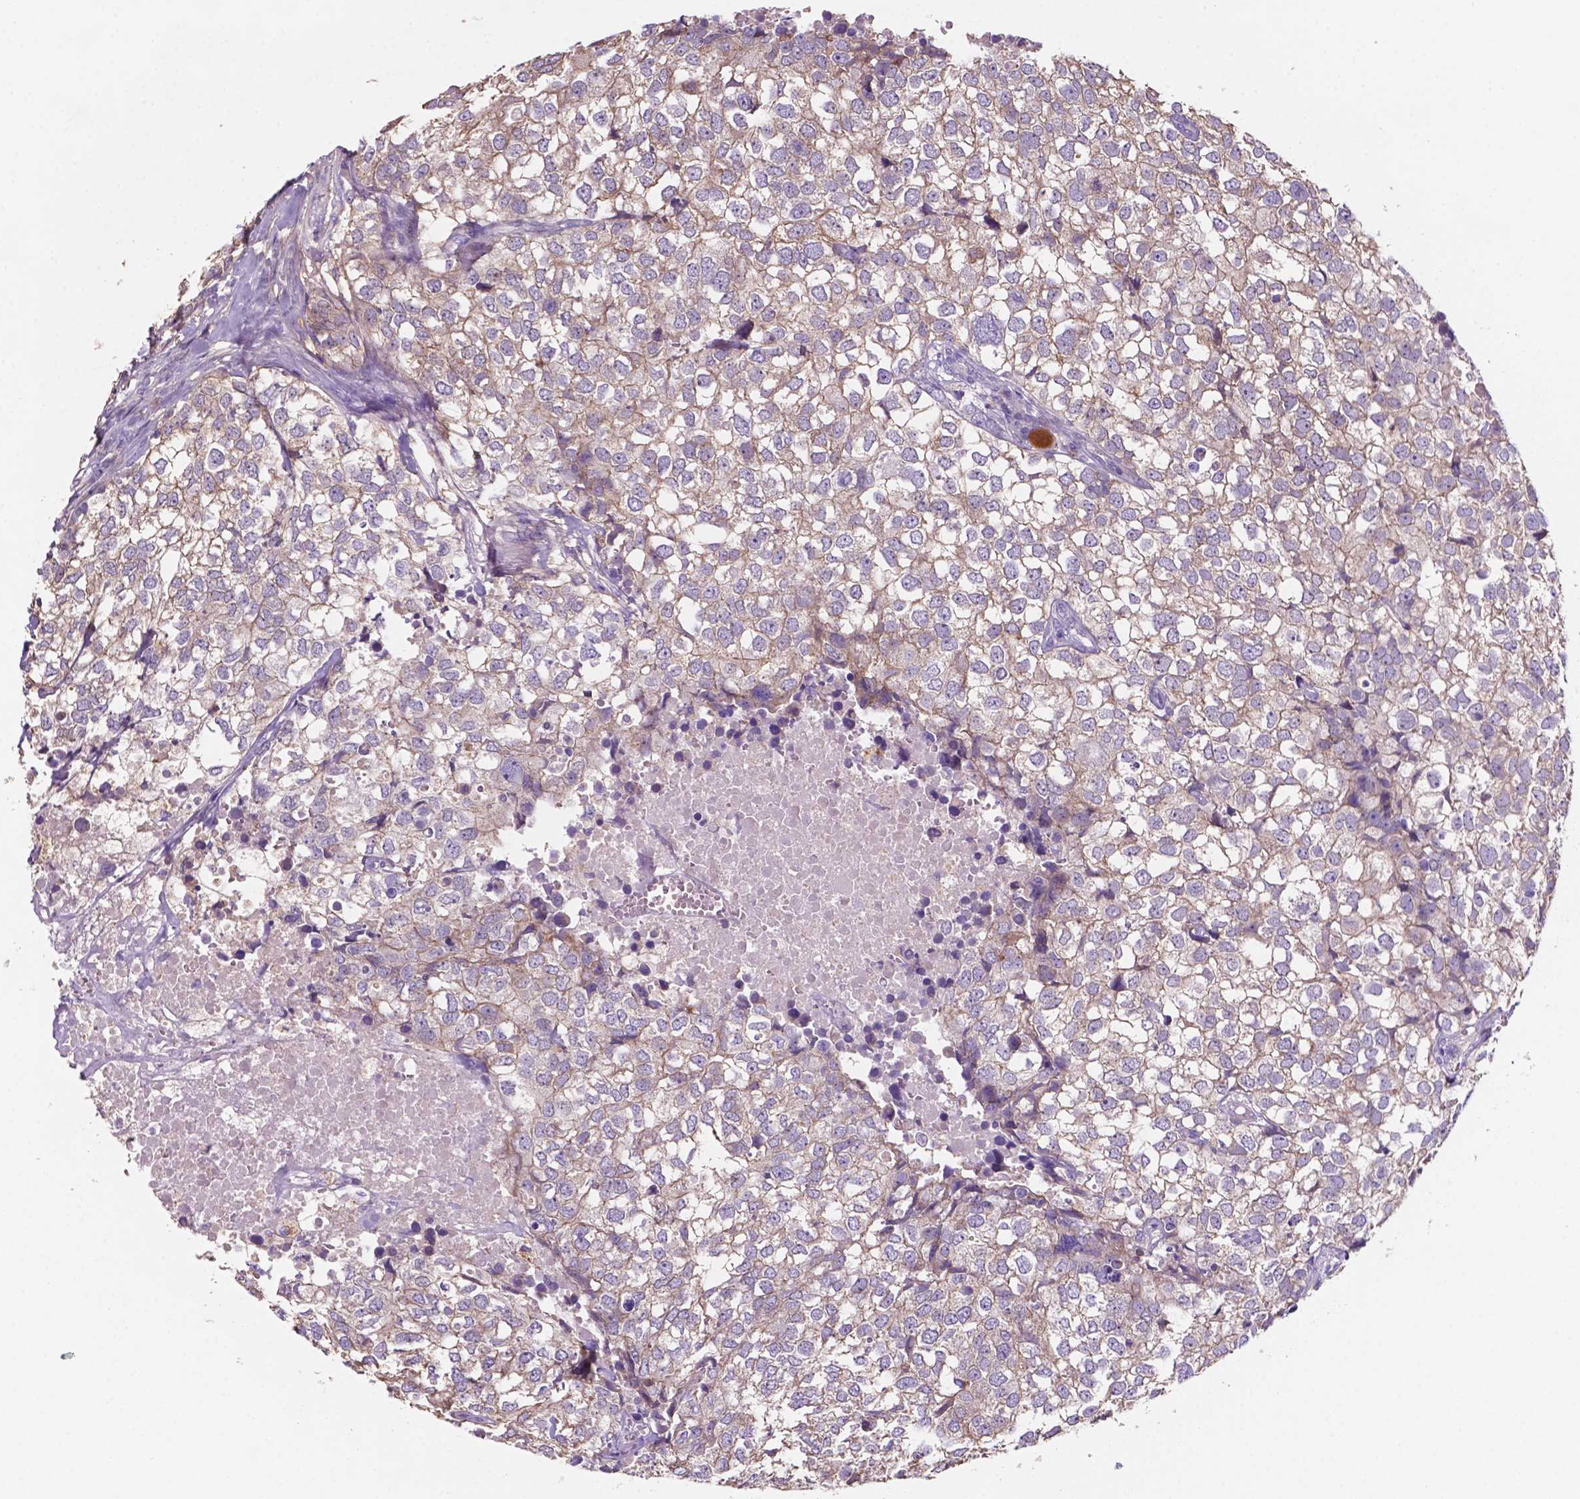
{"staining": {"intensity": "weak", "quantity": "25%-75%", "location": "cytoplasmic/membranous"}, "tissue": "breast cancer", "cell_type": "Tumor cells", "image_type": "cancer", "snomed": [{"axis": "morphology", "description": "Duct carcinoma"}, {"axis": "topography", "description": "Breast"}], "caption": "High-power microscopy captured an IHC micrograph of infiltrating ductal carcinoma (breast), revealing weak cytoplasmic/membranous expression in approximately 25%-75% of tumor cells. The staining was performed using DAB to visualize the protein expression in brown, while the nuclei were stained in blue with hematoxylin (Magnification: 20x).", "gene": "MKRN2OS", "patient": {"sex": "female", "age": 30}}